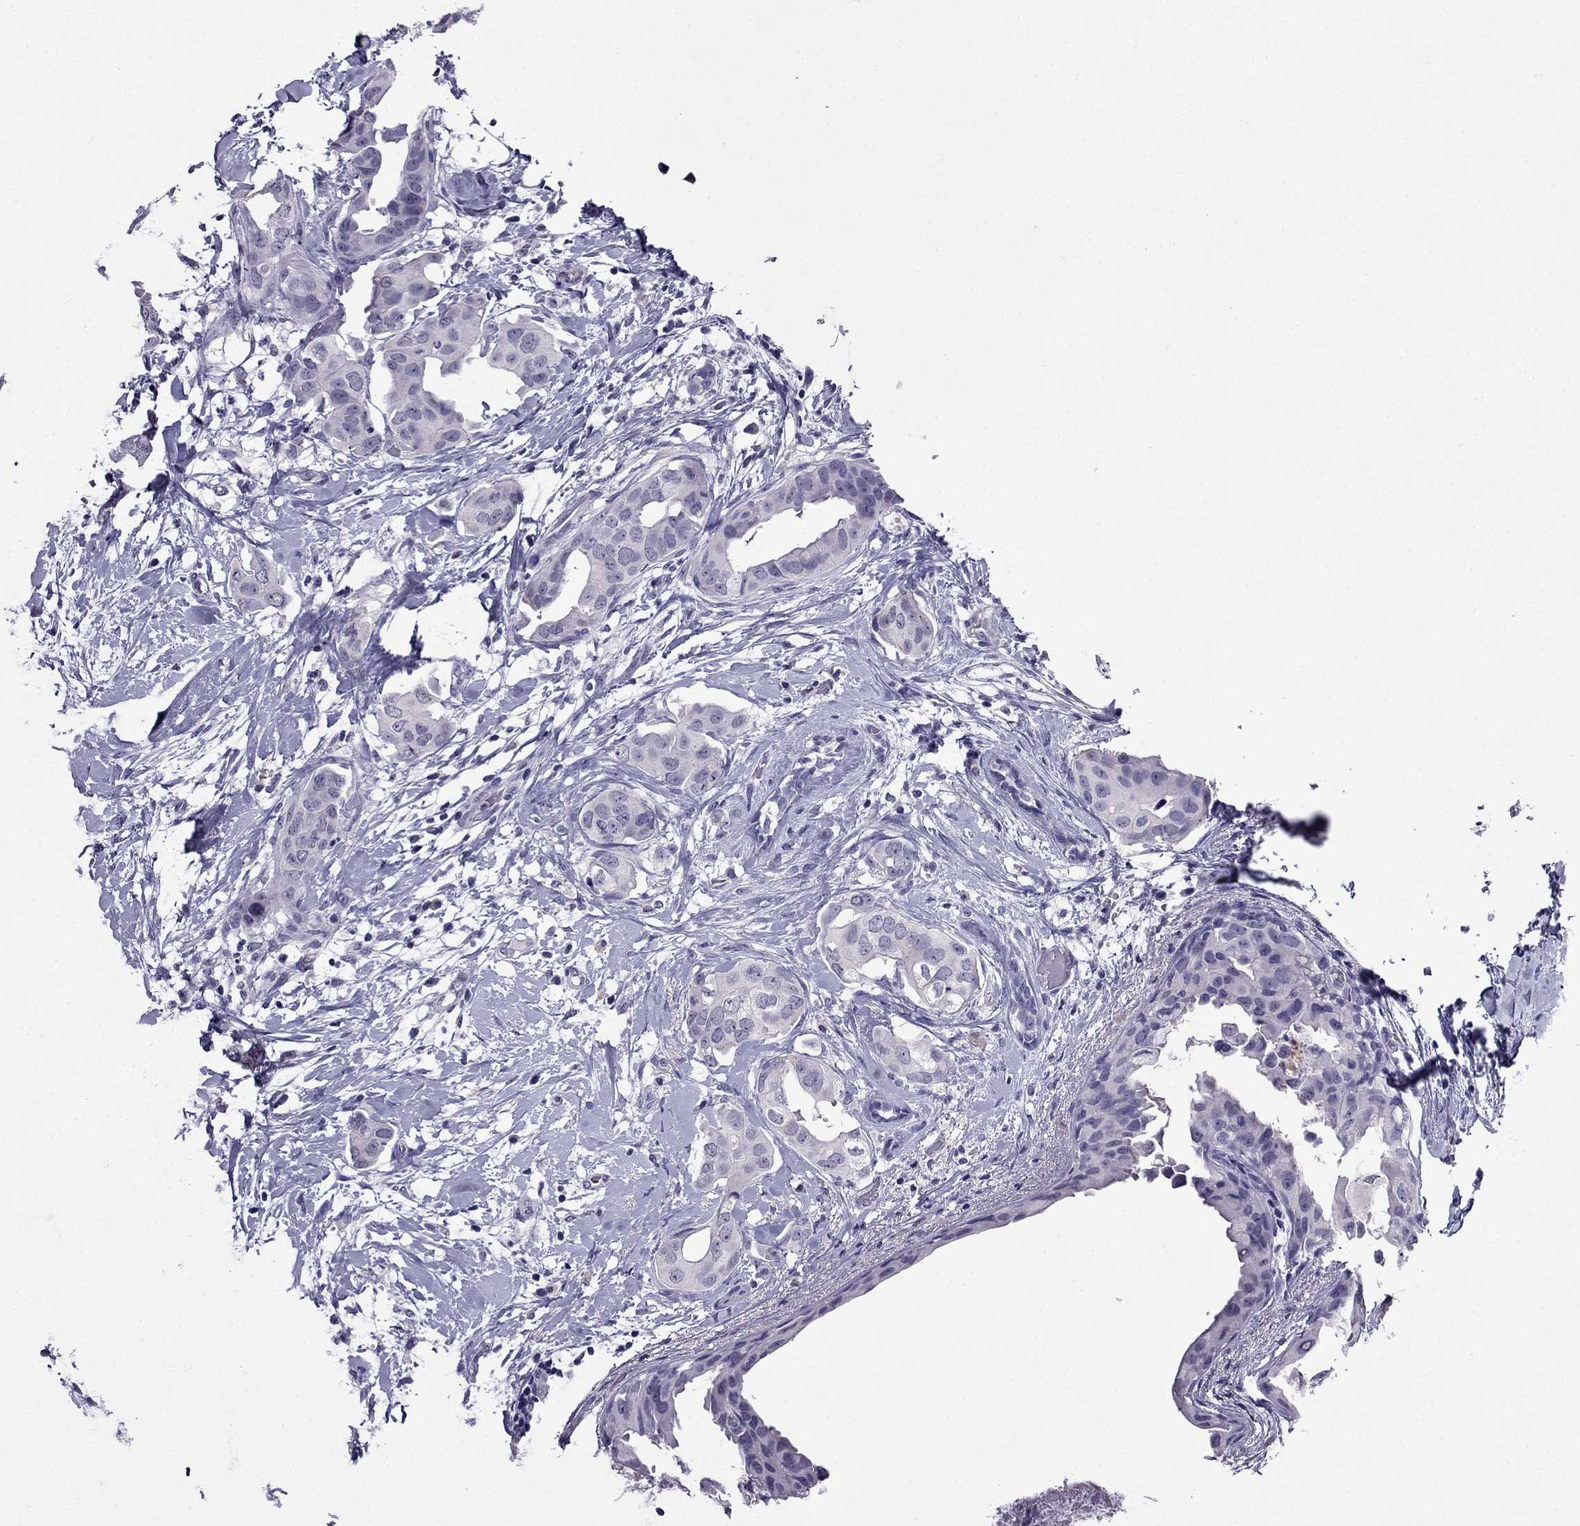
{"staining": {"intensity": "negative", "quantity": "none", "location": "none"}, "tissue": "breast cancer", "cell_type": "Tumor cells", "image_type": "cancer", "snomed": [{"axis": "morphology", "description": "Normal tissue, NOS"}, {"axis": "morphology", "description": "Duct carcinoma"}, {"axis": "topography", "description": "Breast"}], "caption": "This is an immunohistochemistry micrograph of breast cancer (intraductal carcinoma). There is no staining in tumor cells.", "gene": "OLFM4", "patient": {"sex": "female", "age": 40}}